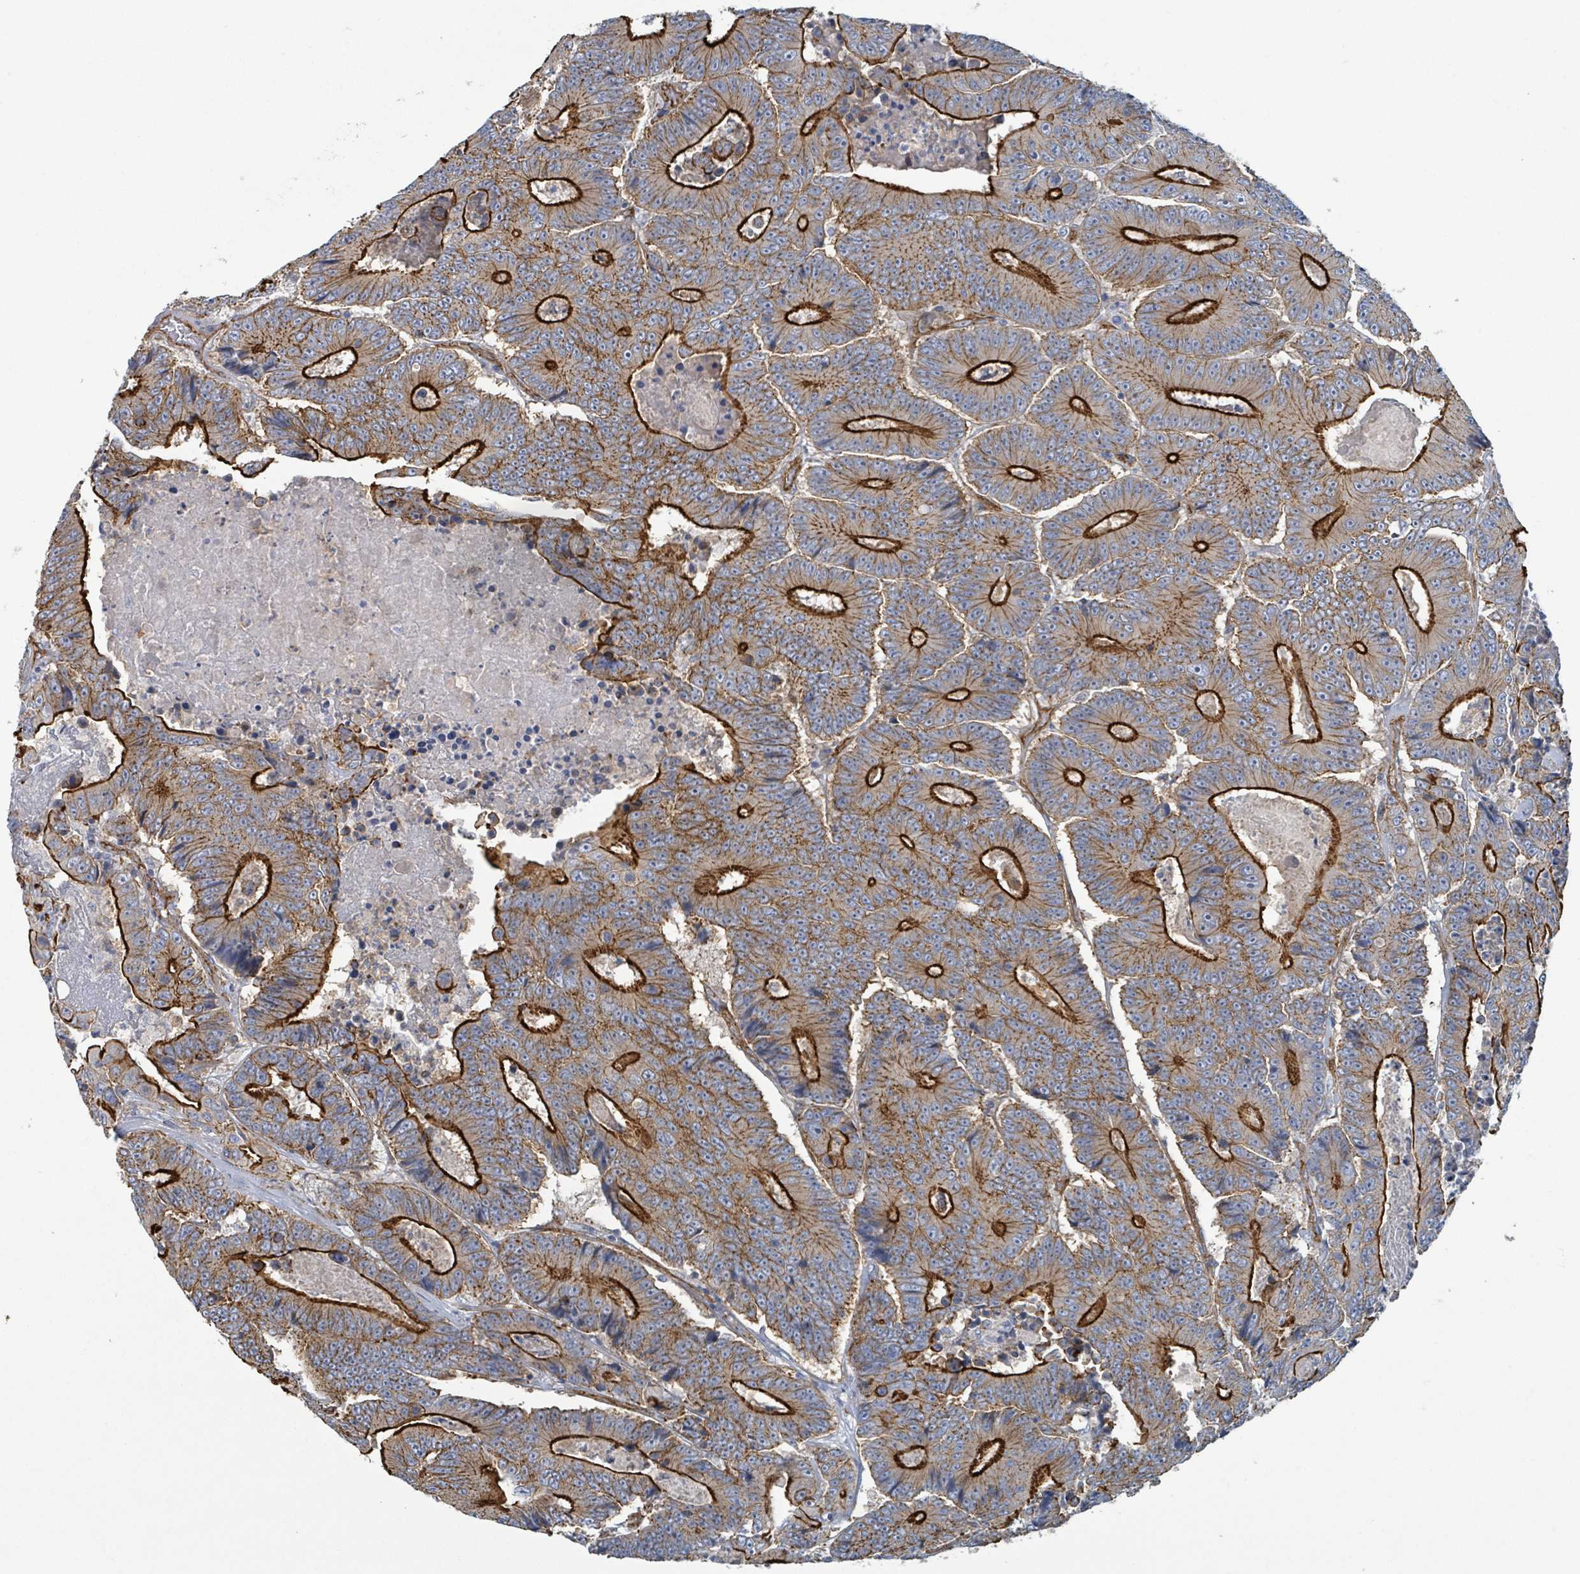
{"staining": {"intensity": "strong", "quantity": "25%-75%", "location": "cytoplasmic/membranous"}, "tissue": "colorectal cancer", "cell_type": "Tumor cells", "image_type": "cancer", "snomed": [{"axis": "morphology", "description": "Adenocarcinoma, NOS"}, {"axis": "topography", "description": "Colon"}], "caption": "Tumor cells reveal high levels of strong cytoplasmic/membranous staining in about 25%-75% of cells in colorectal cancer.", "gene": "LDOC1", "patient": {"sex": "male", "age": 83}}